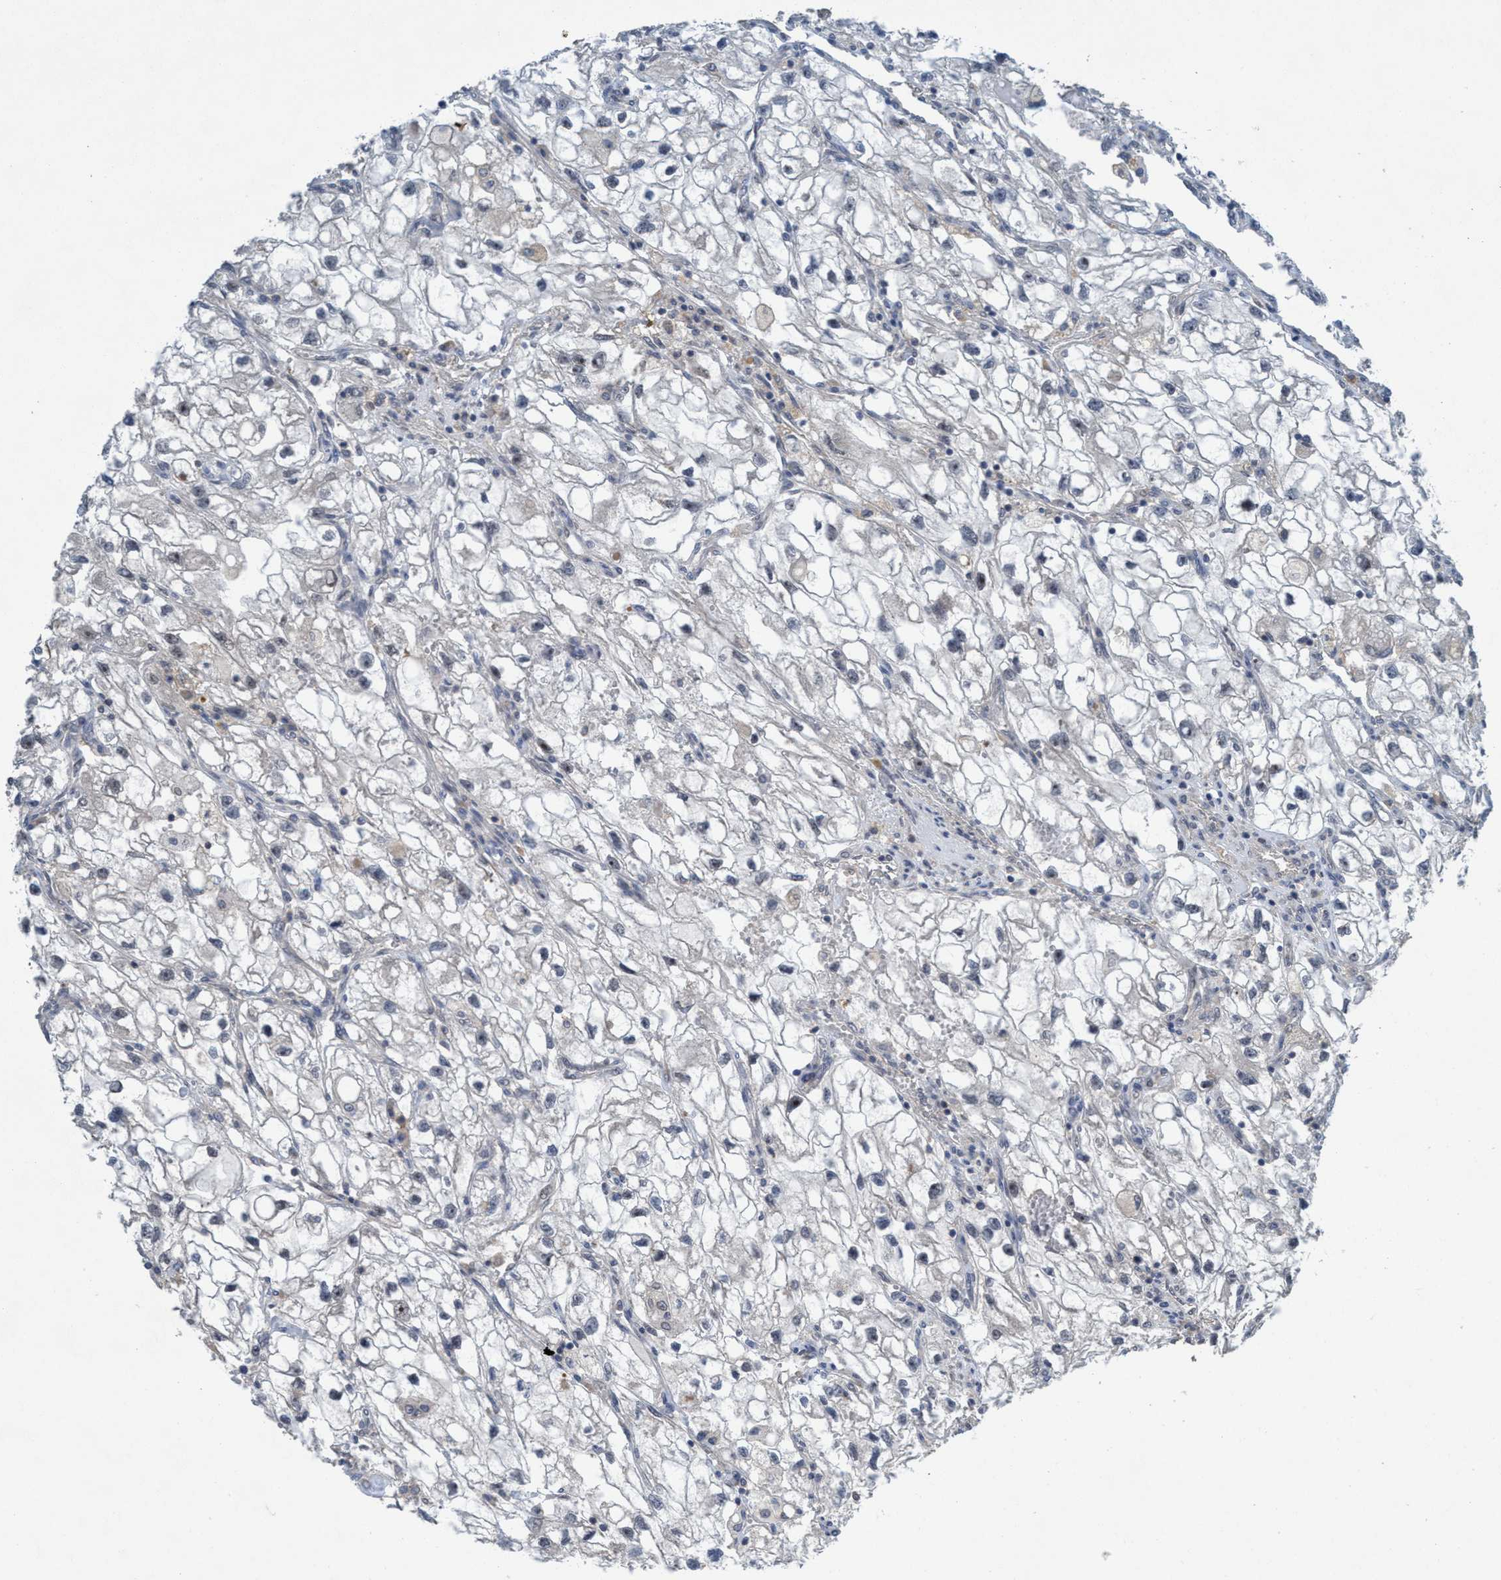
{"staining": {"intensity": "negative", "quantity": "none", "location": "none"}, "tissue": "renal cancer", "cell_type": "Tumor cells", "image_type": "cancer", "snomed": [{"axis": "morphology", "description": "Adenocarcinoma, NOS"}, {"axis": "topography", "description": "Kidney"}], "caption": "Tumor cells show no significant staining in adenocarcinoma (renal).", "gene": "NISCH", "patient": {"sex": "female", "age": 70}}